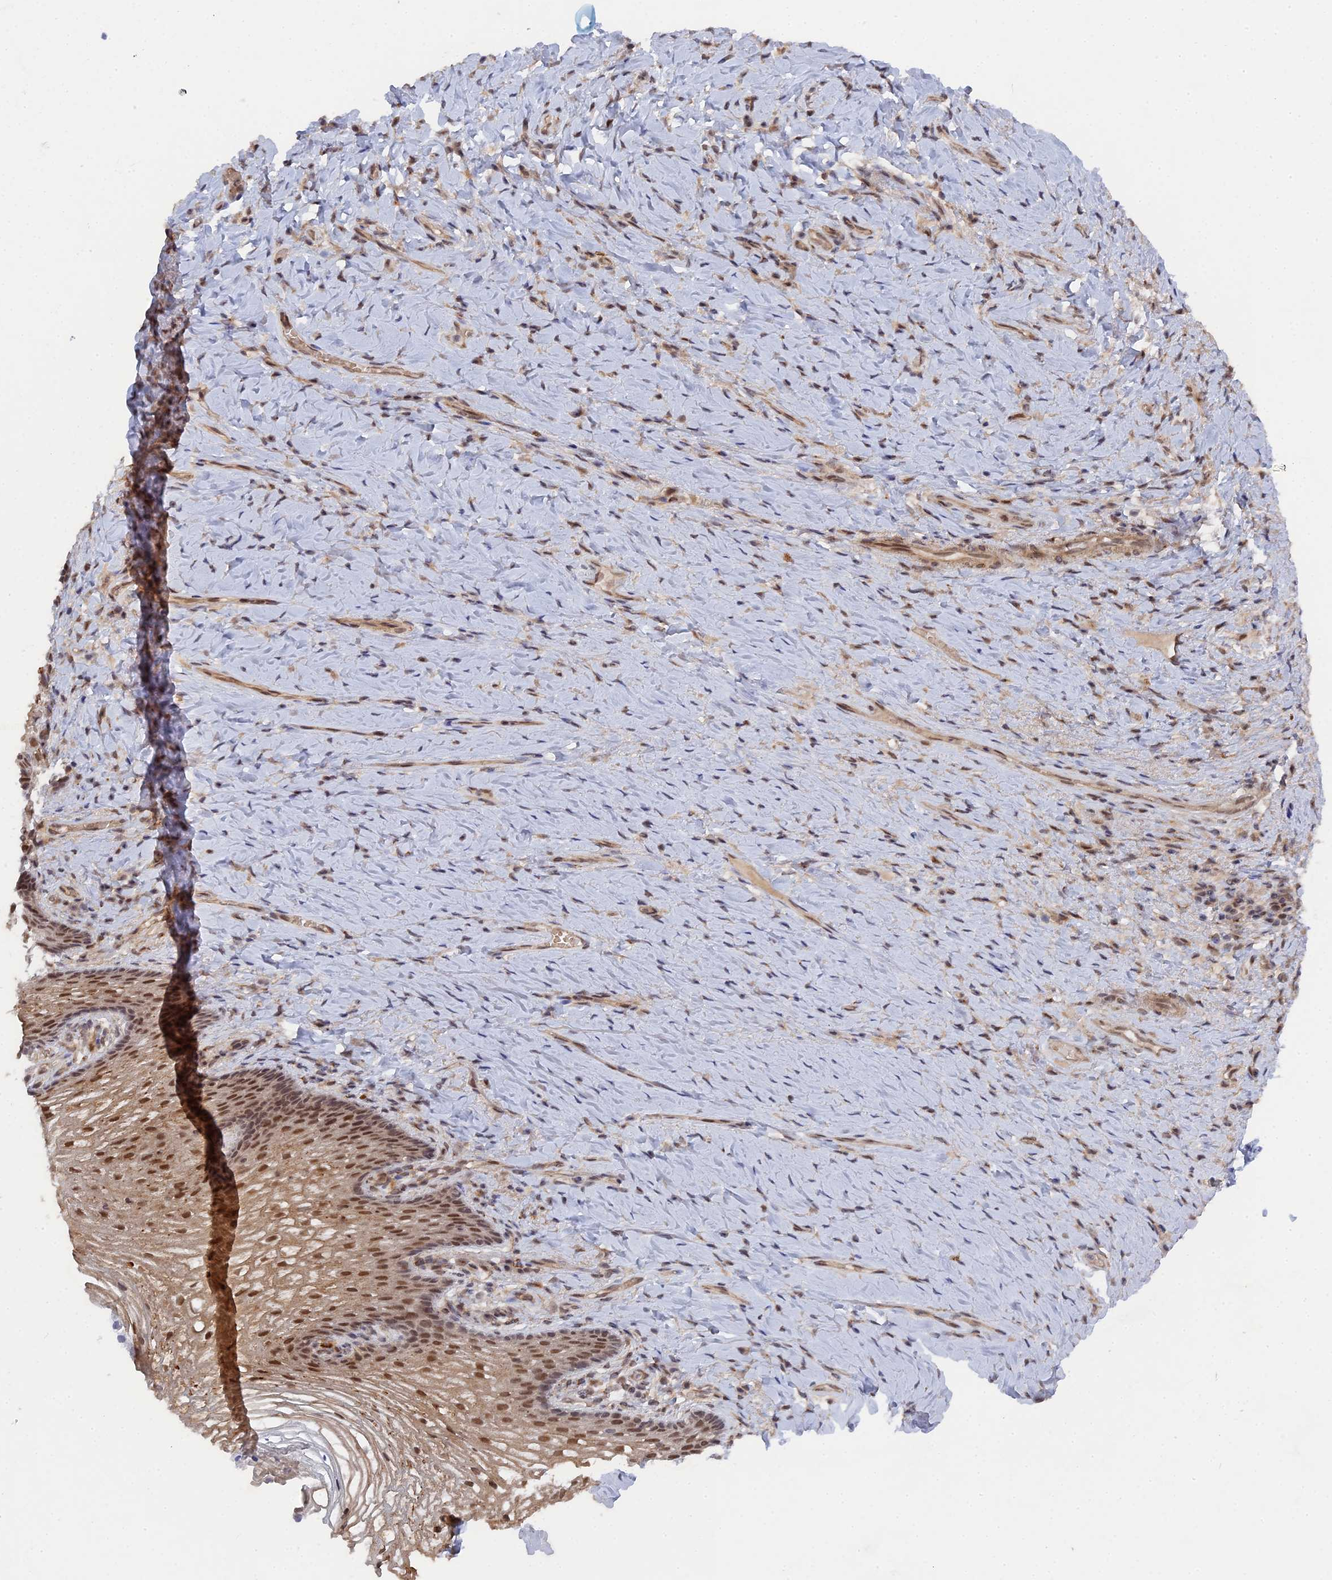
{"staining": {"intensity": "moderate", "quantity": ">75%", "location": "nuclear"}, "tissue": "vagina", "cell_type": "Squamous epithelial cells", "image_type": "normal", "snomed": [{"axis": "morphology", "description": "Normal tissue, NOS"}, {"axis": "topography", "description": "Vagina"}], "caption": "A brown stain labels moderate nuclear expression of a protein in squamous epithelial cells of benign human vagina. (DAB IHC, brown staining for protein, blue staining for nuclei).", "gene": "CCDC85A", "patient": {"sex": "female", "age": 60}}